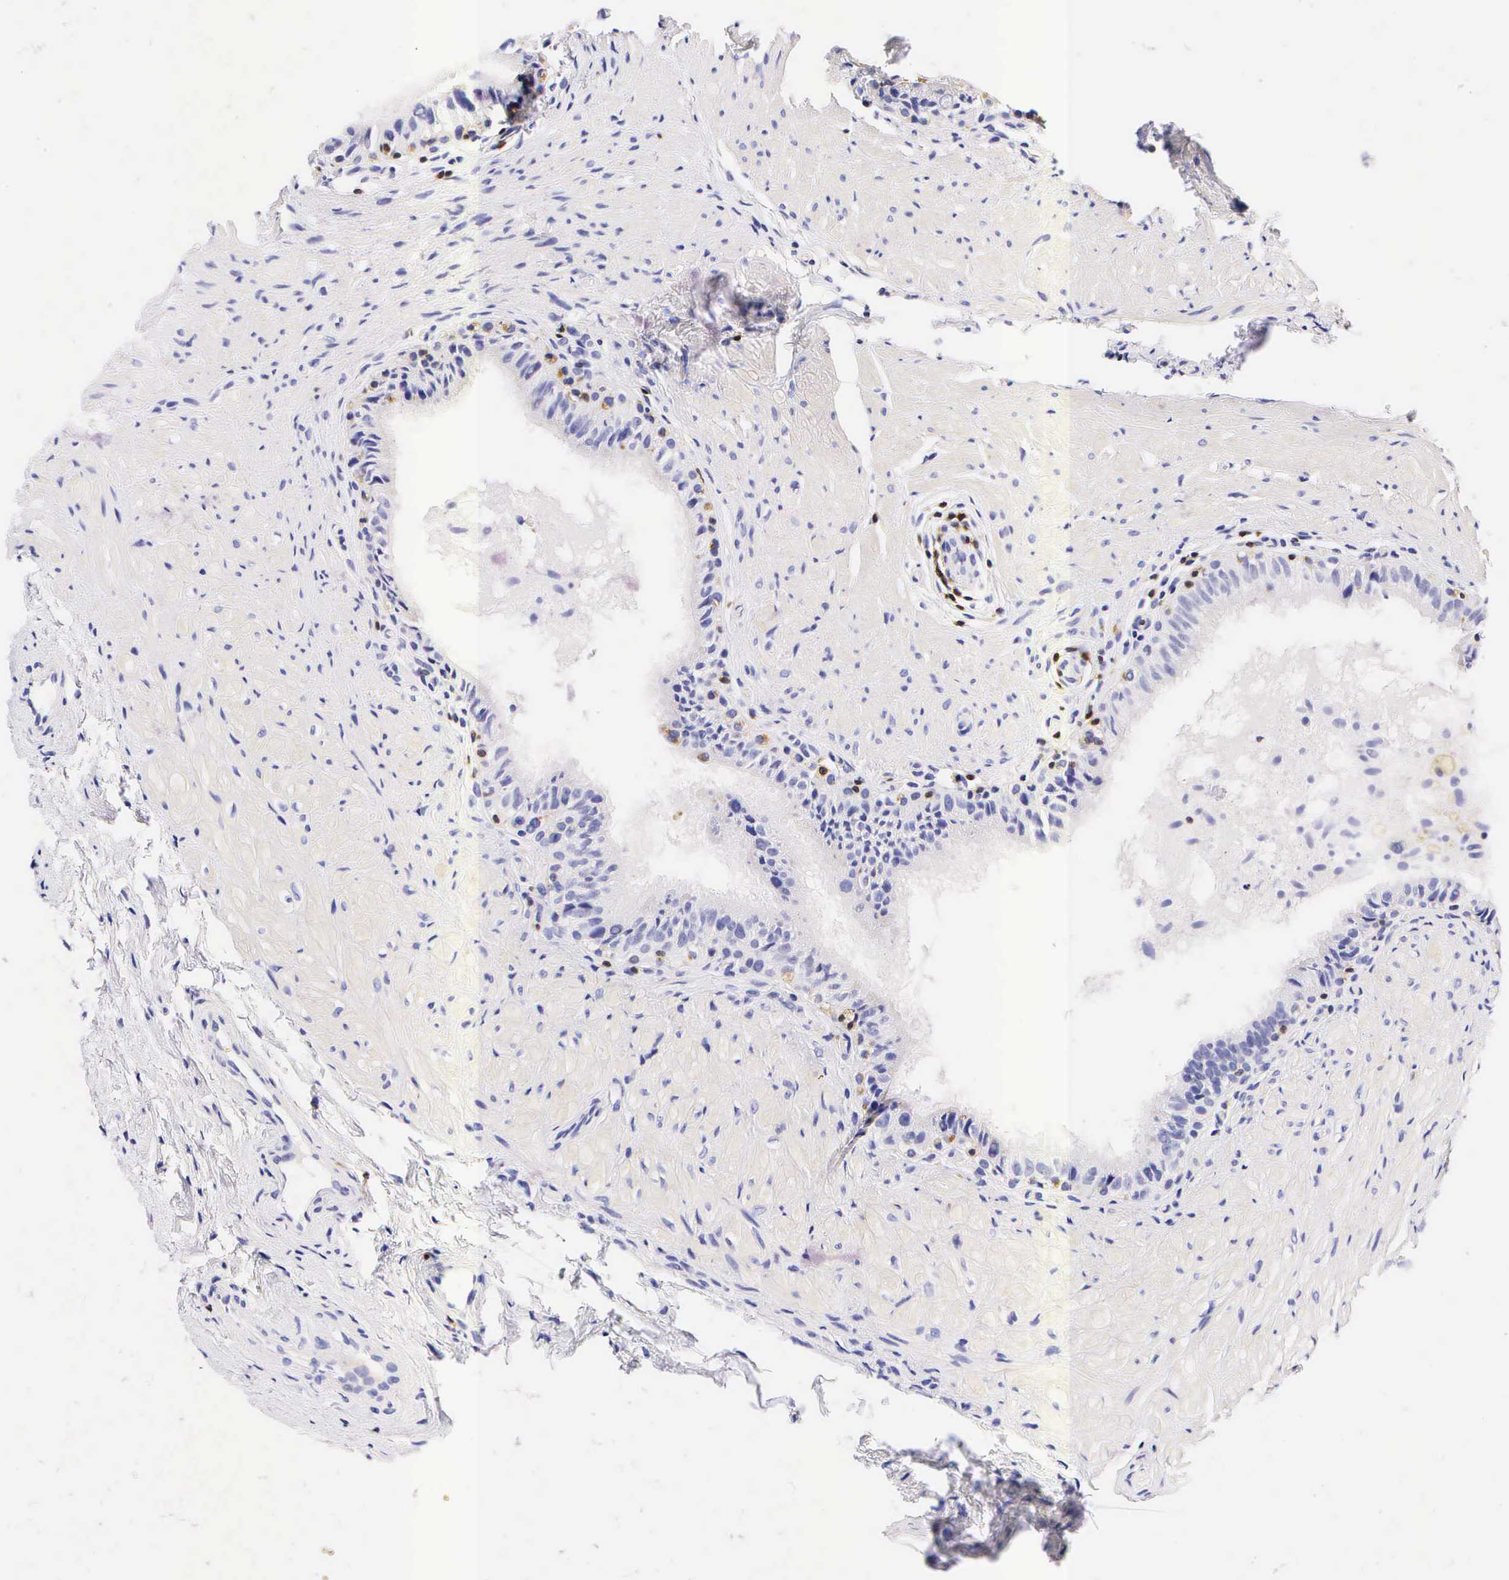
{"staining": {"intensity": "negative", "quantity": "none", "location": "none"}, "tissue": "epididymis", "cell_type": "Glandular cells", "image_type": "normal", "snomed": [{"axis": "morphology", "description": "Normal tissue, NOS"}, {"axis": "topography", "description": "Epididymis"}], "caption": "Glandular cells are negative for protein expression in normal human epididymis. The staining is performed using DAB brown chromogen with nuclei counter-stained in using hematoxylin.", "gene": "CD3E", "patient": {"sex": "male", "age": 74}}